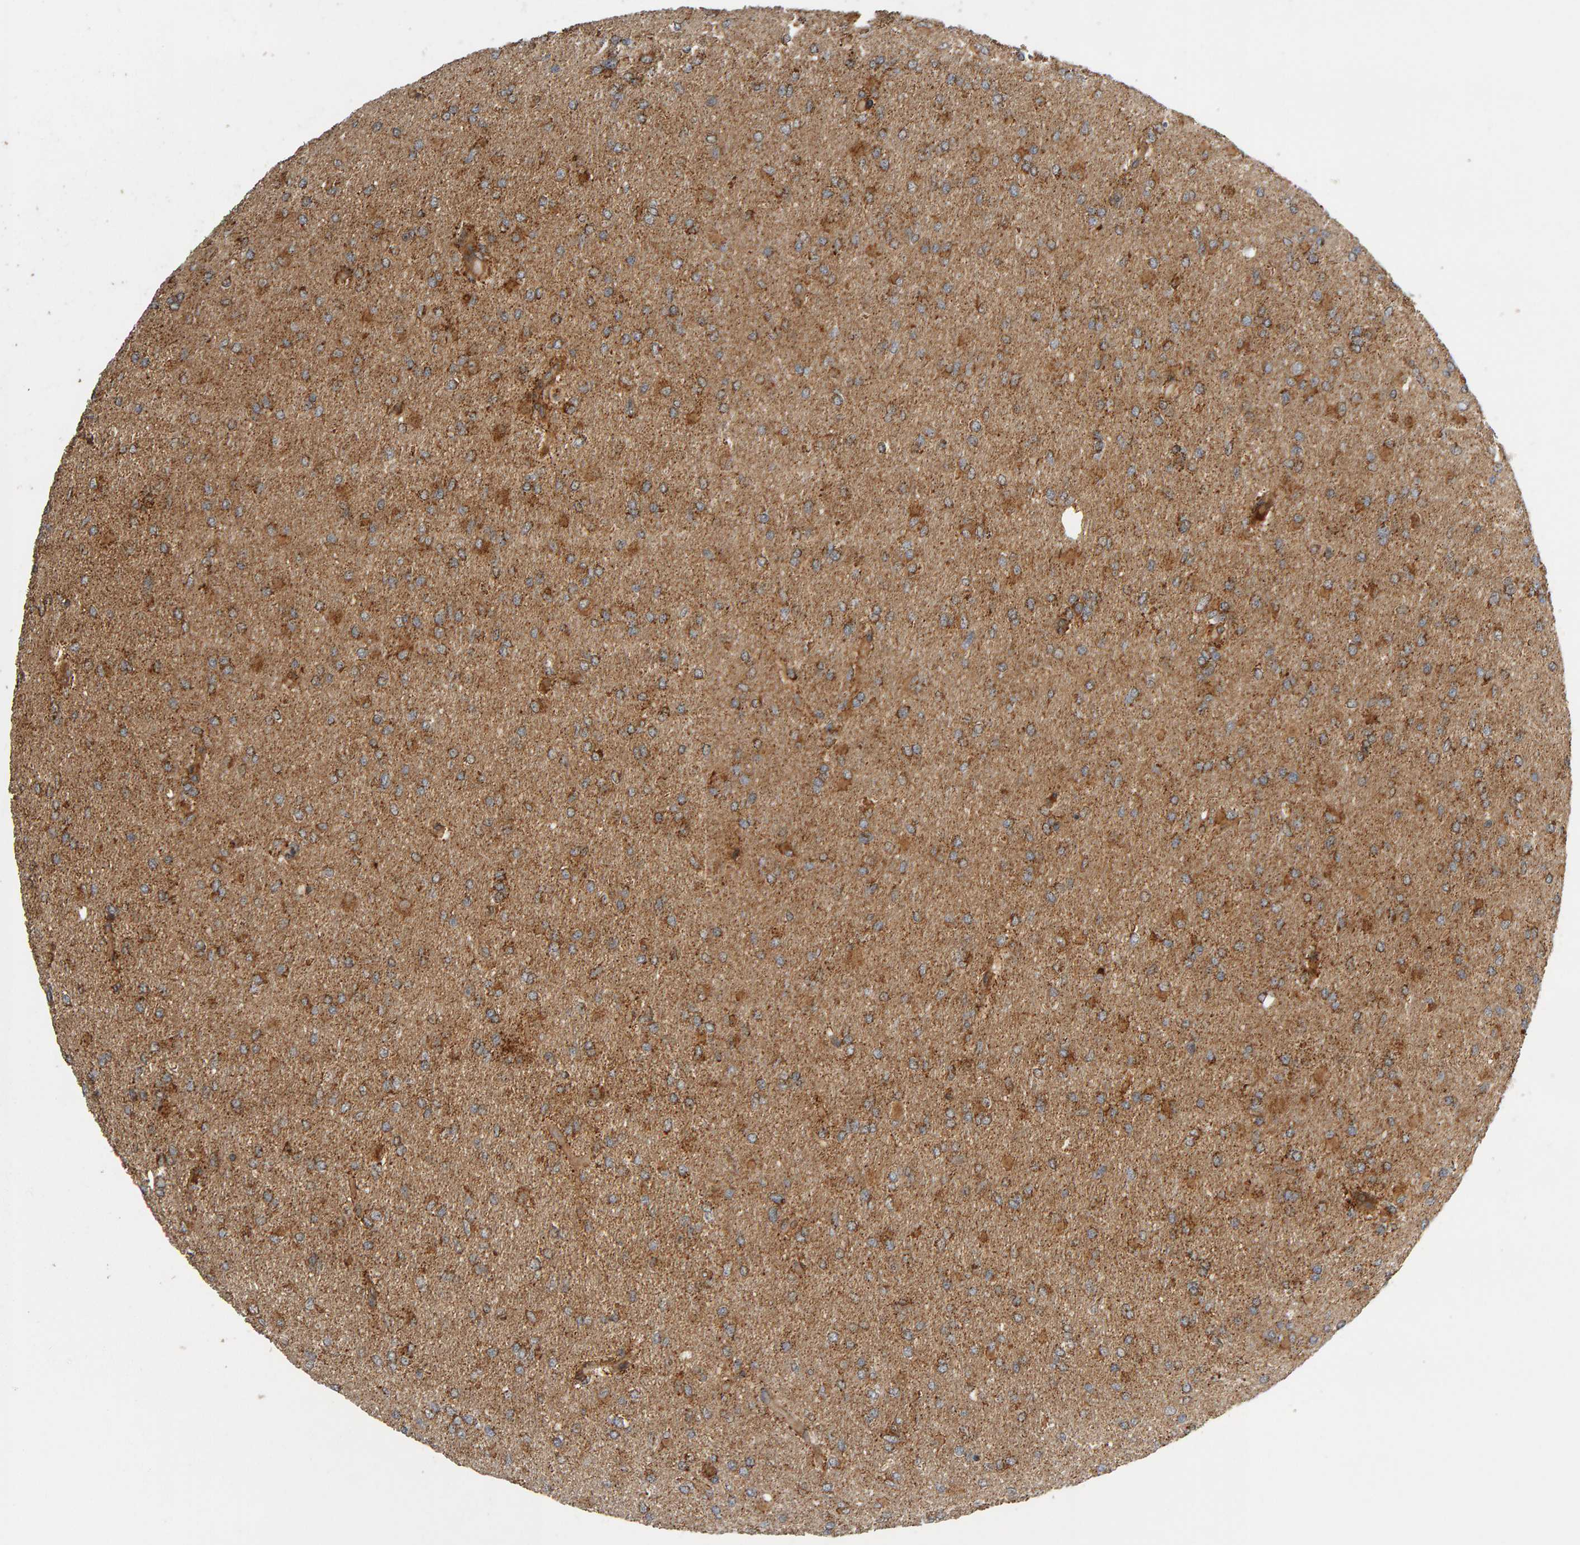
{"staining": {"intensity": "moderate", "quantity": ">75%", "location": "cytoplasmic/membranous"}, "tissue": "glioma", "cell_type": "Tumor cells", "image_type": "cancer", "snomed": [{"axis": "morphology", "description": "Glioma, malignant, High grade"}, {"axis": "topography", "description": "Cerebral cortex"}], "caption": "IHC image of neoplastic tissue: human malignant glioma (high-grade) stained using IHC reveals medium levels of moderate protein expression localized specifically in the cytoplasmic/membranous of tumor cells, appearing as a cytoplasmic/membranous brown color.", "gene": "ZFAND1", "patient": {"sex": "female", "age": 36}}